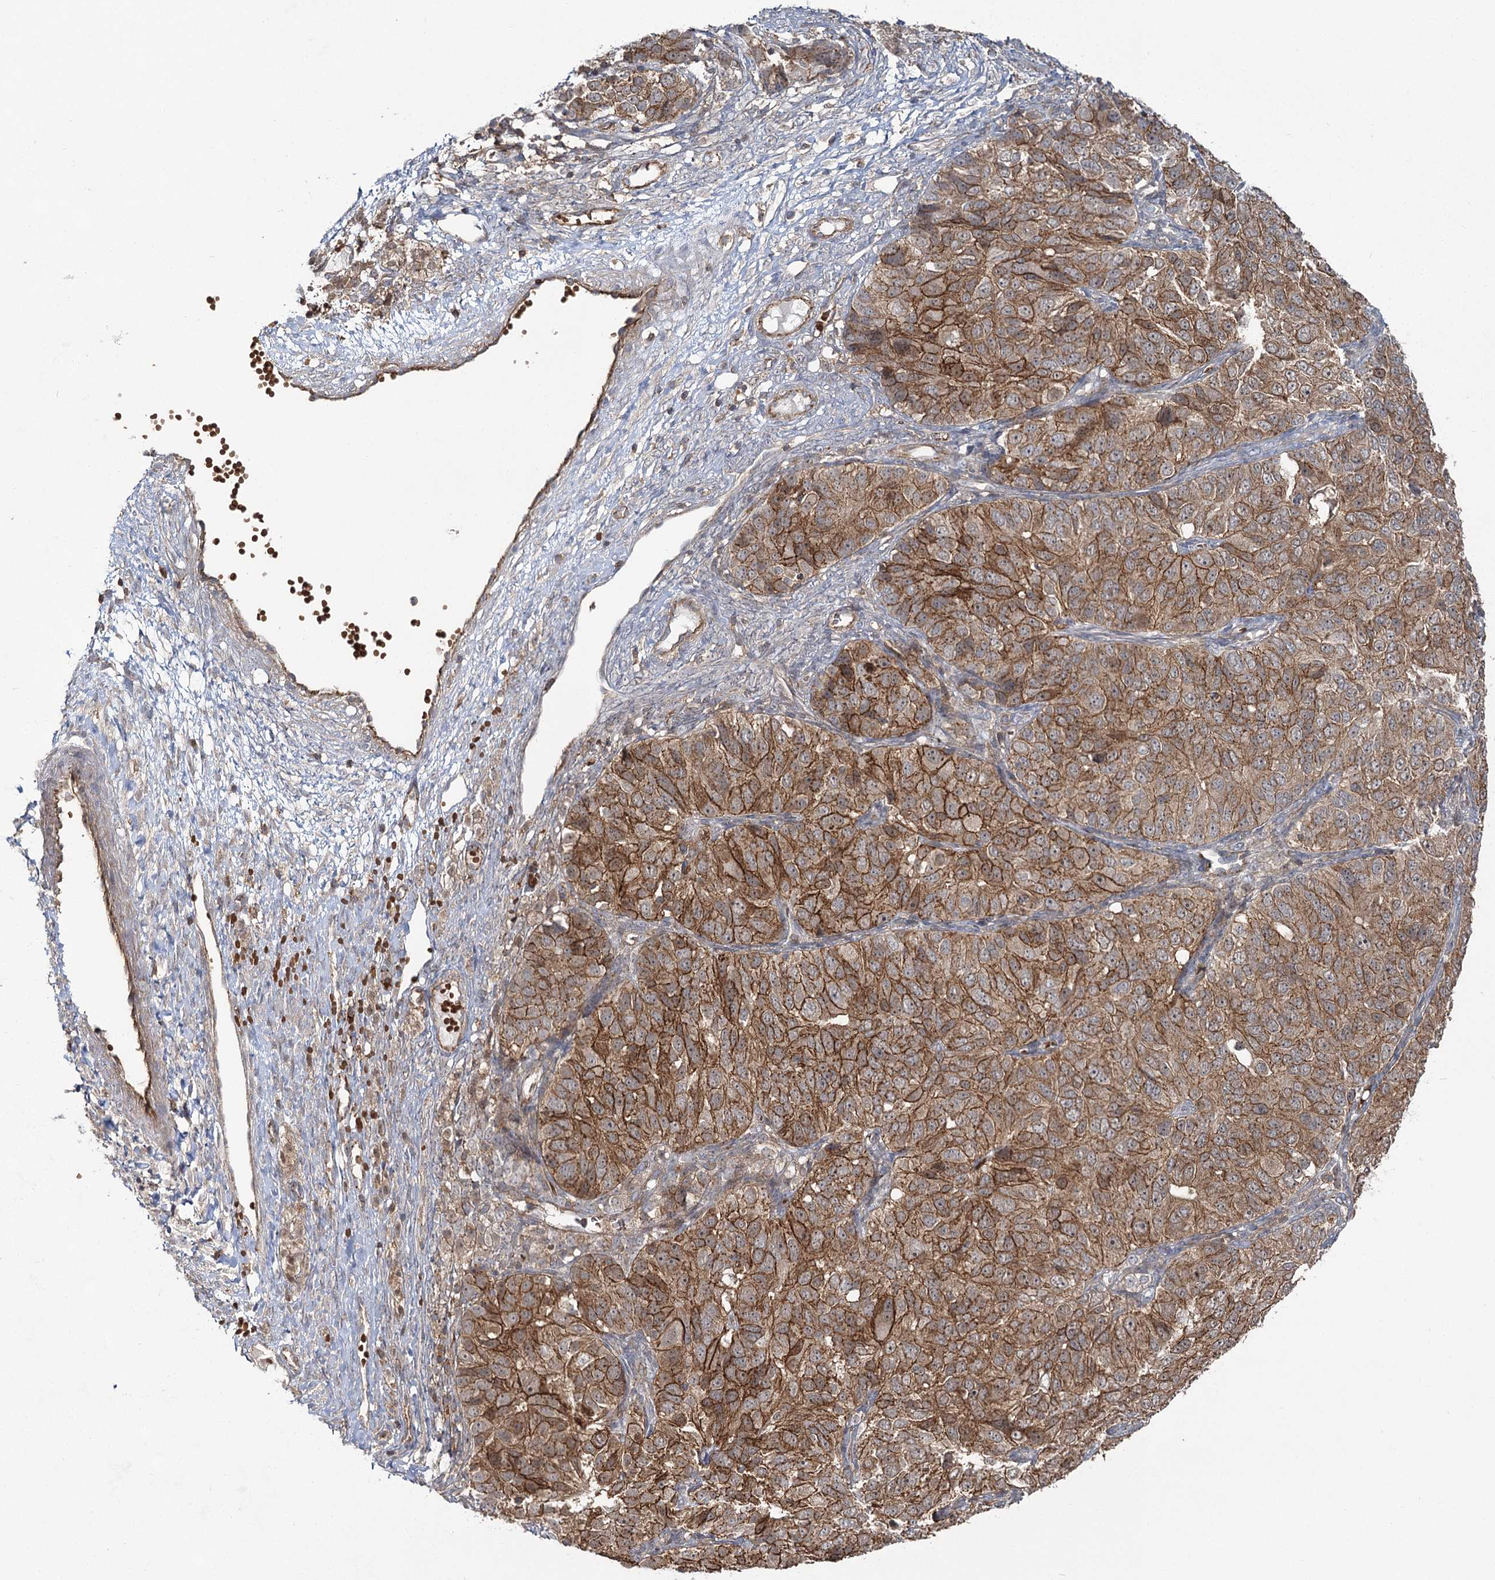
{"staining": {"intensity": "moderate", "quantity": ">75%", "location": "cytoplasmic/membranous"}, "tissue": "ovarian cancer", "cell_type": "Tumor cells", "image_type": "cancer", "snomed": [{"axis": "morphology", "description": "Carcinoma, endometroid"}, {"axis": "topography", "description": "Ovary"}], "caption": "Moderate cytoplasmic/membranous expression is appreciated in approximately >75% of tumor cells in ovarian endometroid carcinoma.", "gene": "PCBD2", "patient": {"sex": "female", "age": 51}}